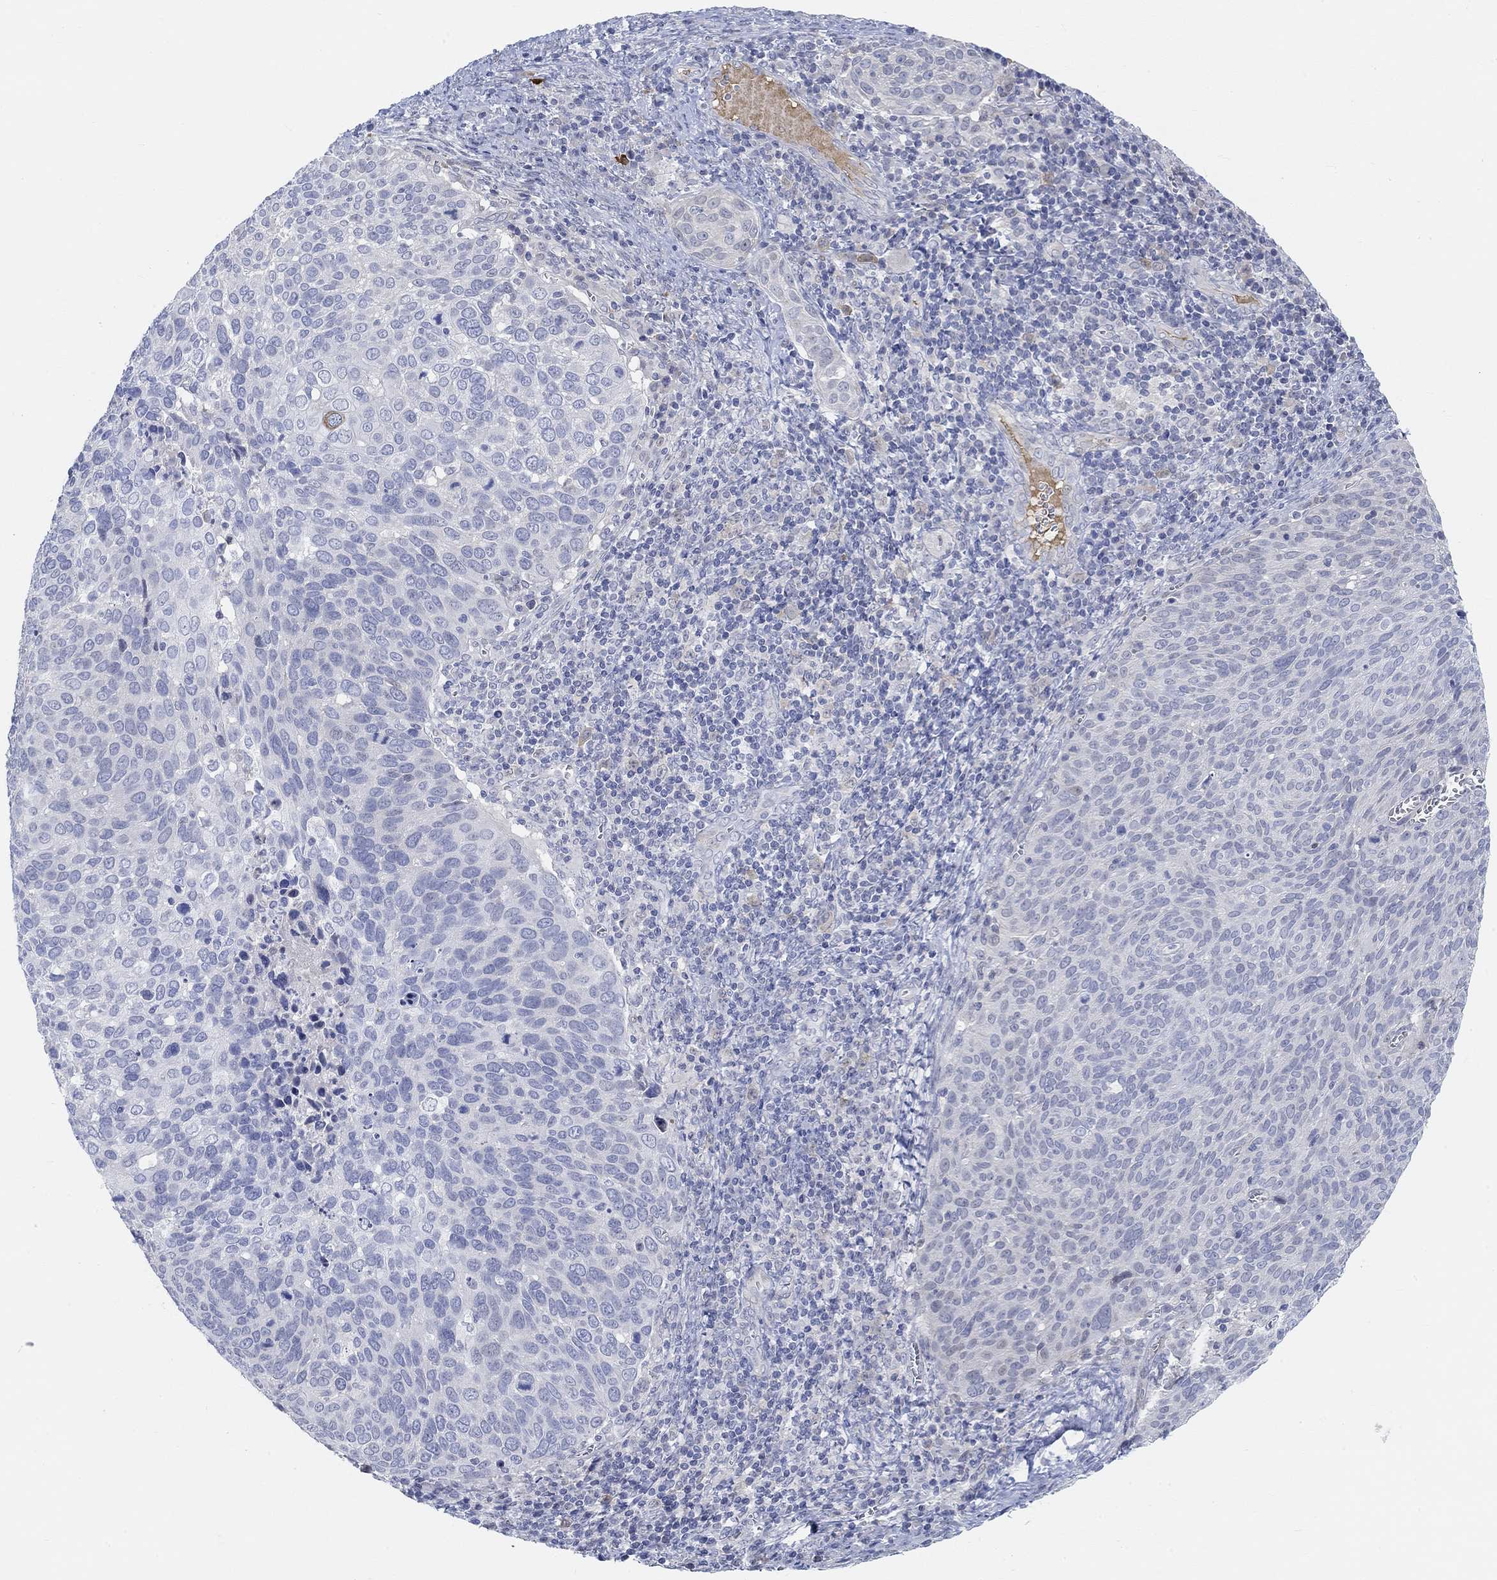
{"staining": {"intensity": "weak", "quantity": "<25%", "location": "cytoplasmic/membranous"}, "tissue": "cervical cancer", "cell_type": "Tumor cells", "image_type": "cancer", "snomed": [{"axis": "morphology", "description": "Squamous cell carcinoma, NOS"}, {"axis": "topography", "description": "Cervix"}], "caption": "Tumor cells are negative for brown protein staining in cervical squamous cell carcinoma.", "gene": "SNTG2", "patient": {"sex": "female", "age": 39}}